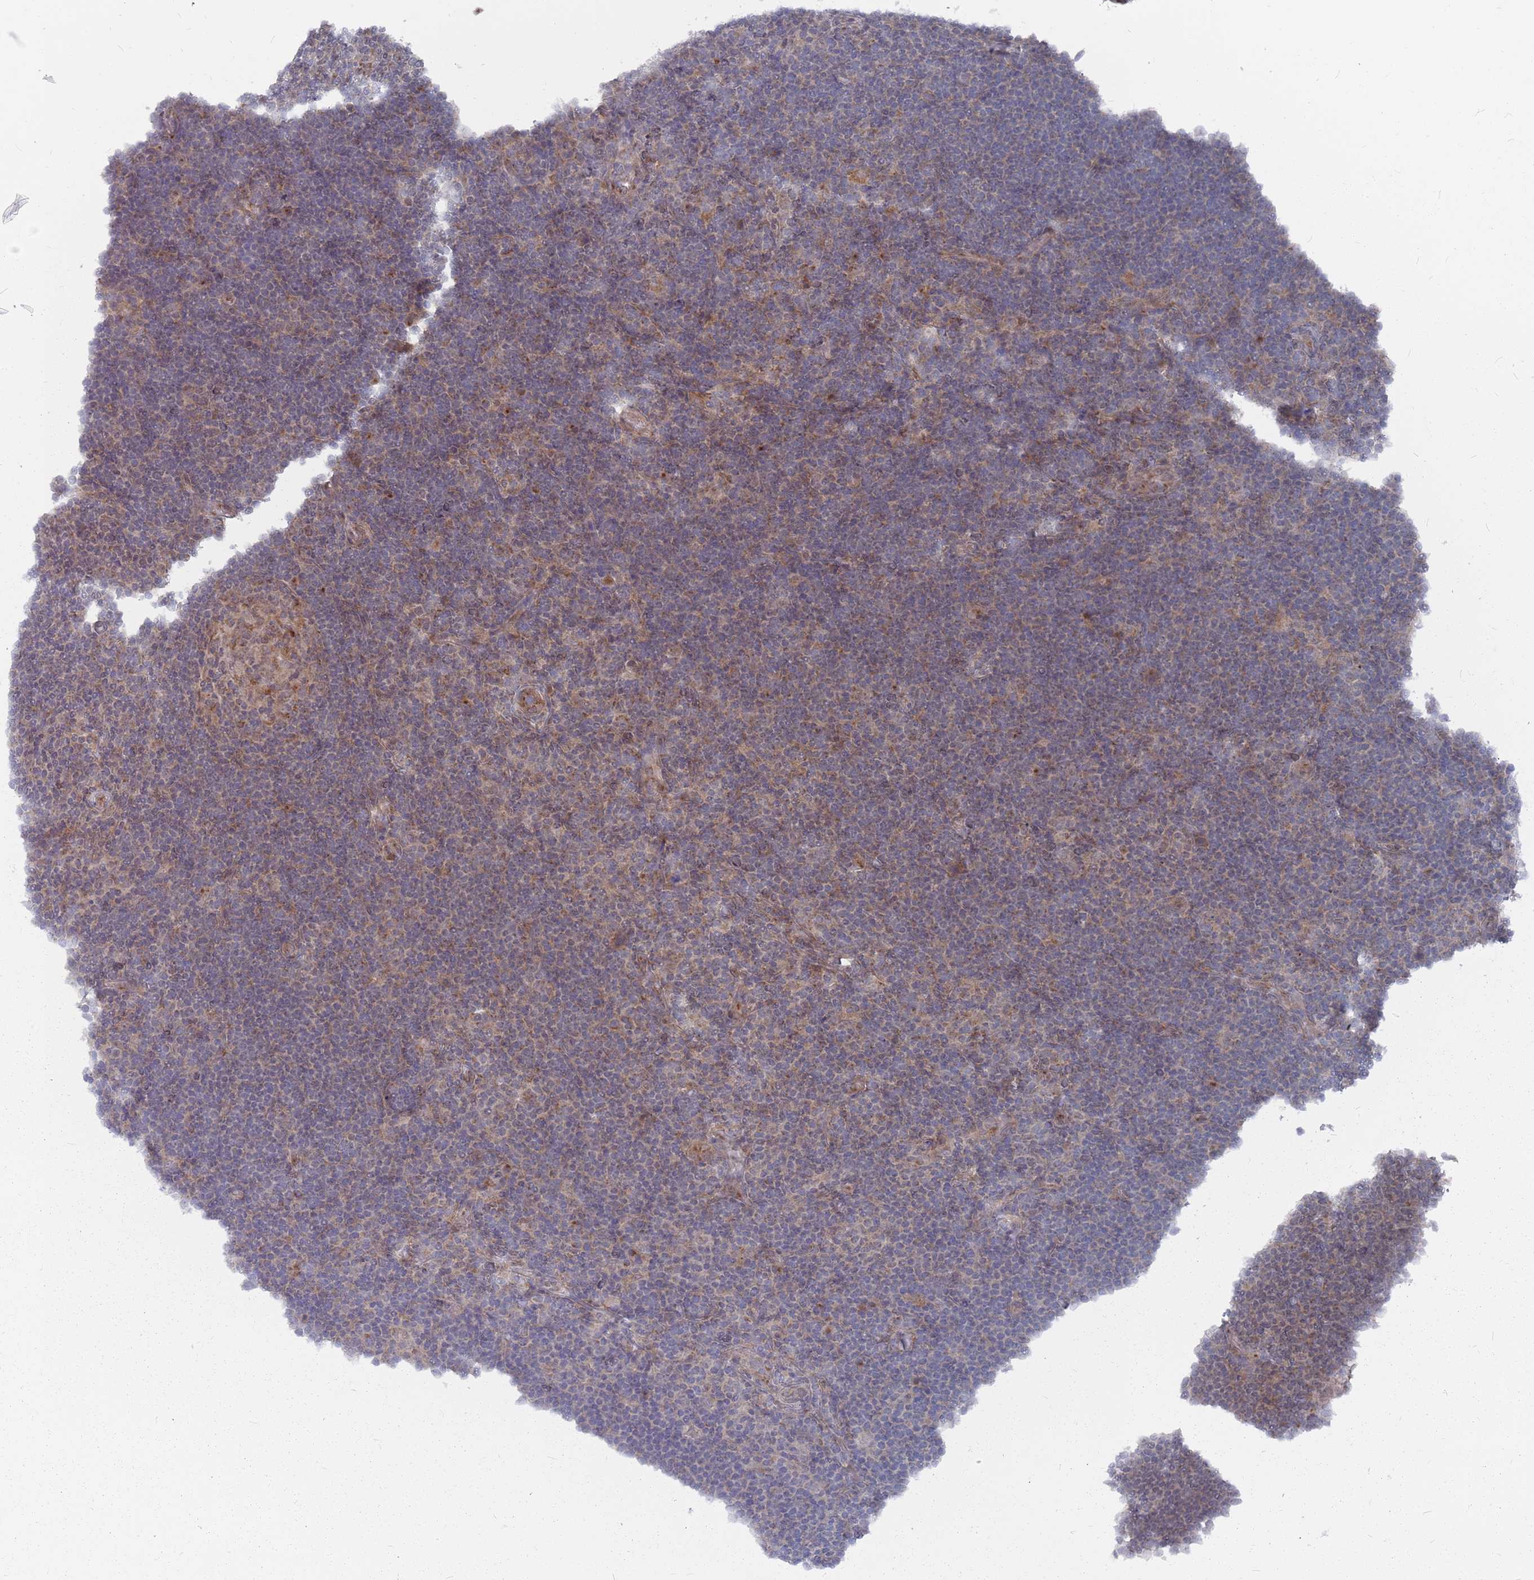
{"staining": {"intensity": "negative", "quantity": "none", "location": "none"}, "tissue": "lymphoma", "cell_type": "Tumor cells", "image_type": "cancer", "snomed": [{"axis": "morphology", "description": "Hodgkin's disease, NOS"}, {"axis": "topography", "description": "Lymph node"}], "caption": "Immunohistochemical staining of Hodgkin's disease demonstrates no significant expression in tumor cells.", "gene": "FMO4", "patient": {"sex": "female", "age": 57}}